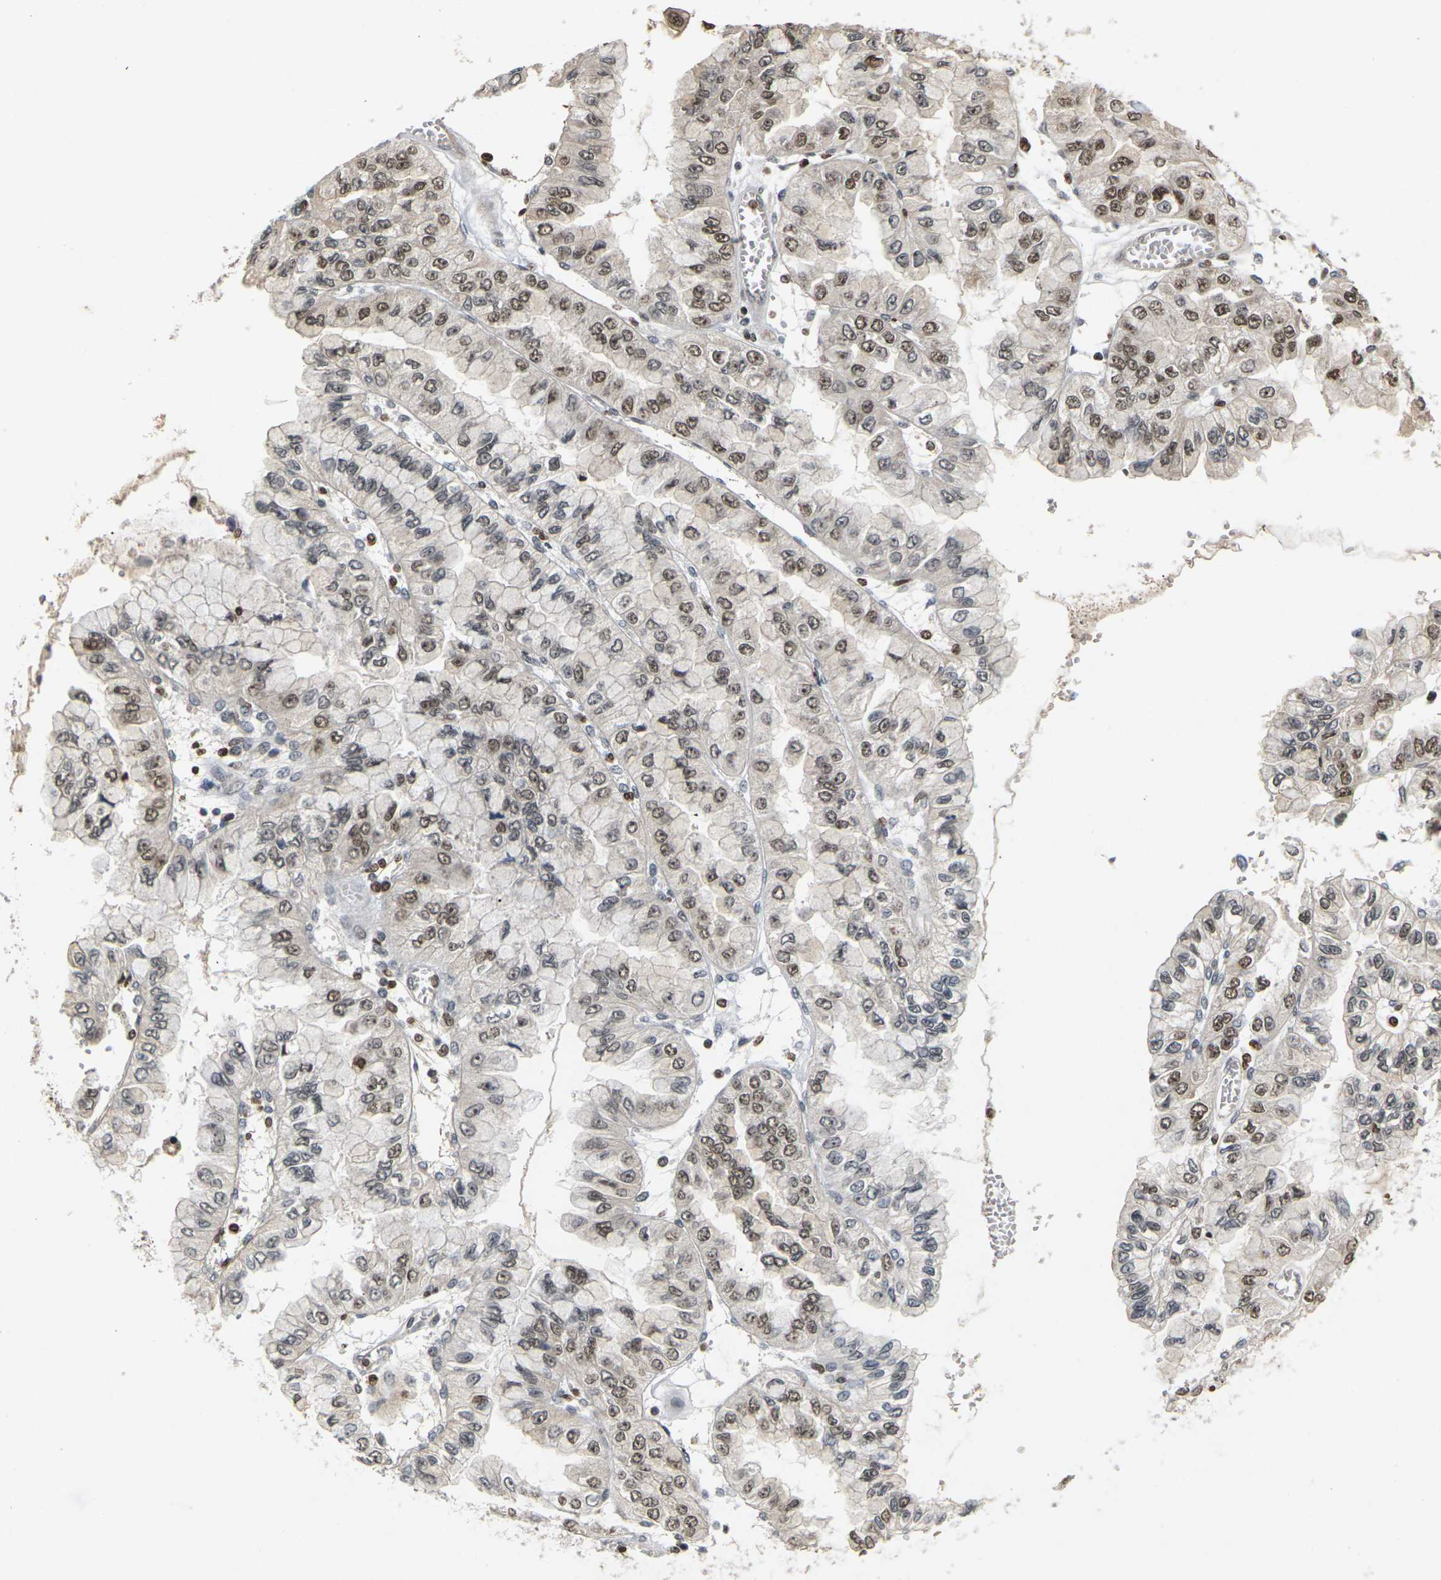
{"staining": {"intensity": "moderate", "quantity": ">75%", "location": "nuclear"}, "tissue": "liver cancer", "cell_type": "Tumor cells", "image_type": "cancer", "snomed": [{"axis": "morphology", "description": "Cholangiocarcinoma"}, {"axis": "topography", "description": "Liver"}], "caption": "DAB immunohistochemical staining of human liver cancer shows moderate nuclear protein expression in approximately >75% of tumor cells.", "gene": "NELFA", "patient": {"sex": "female", "age": 79}}